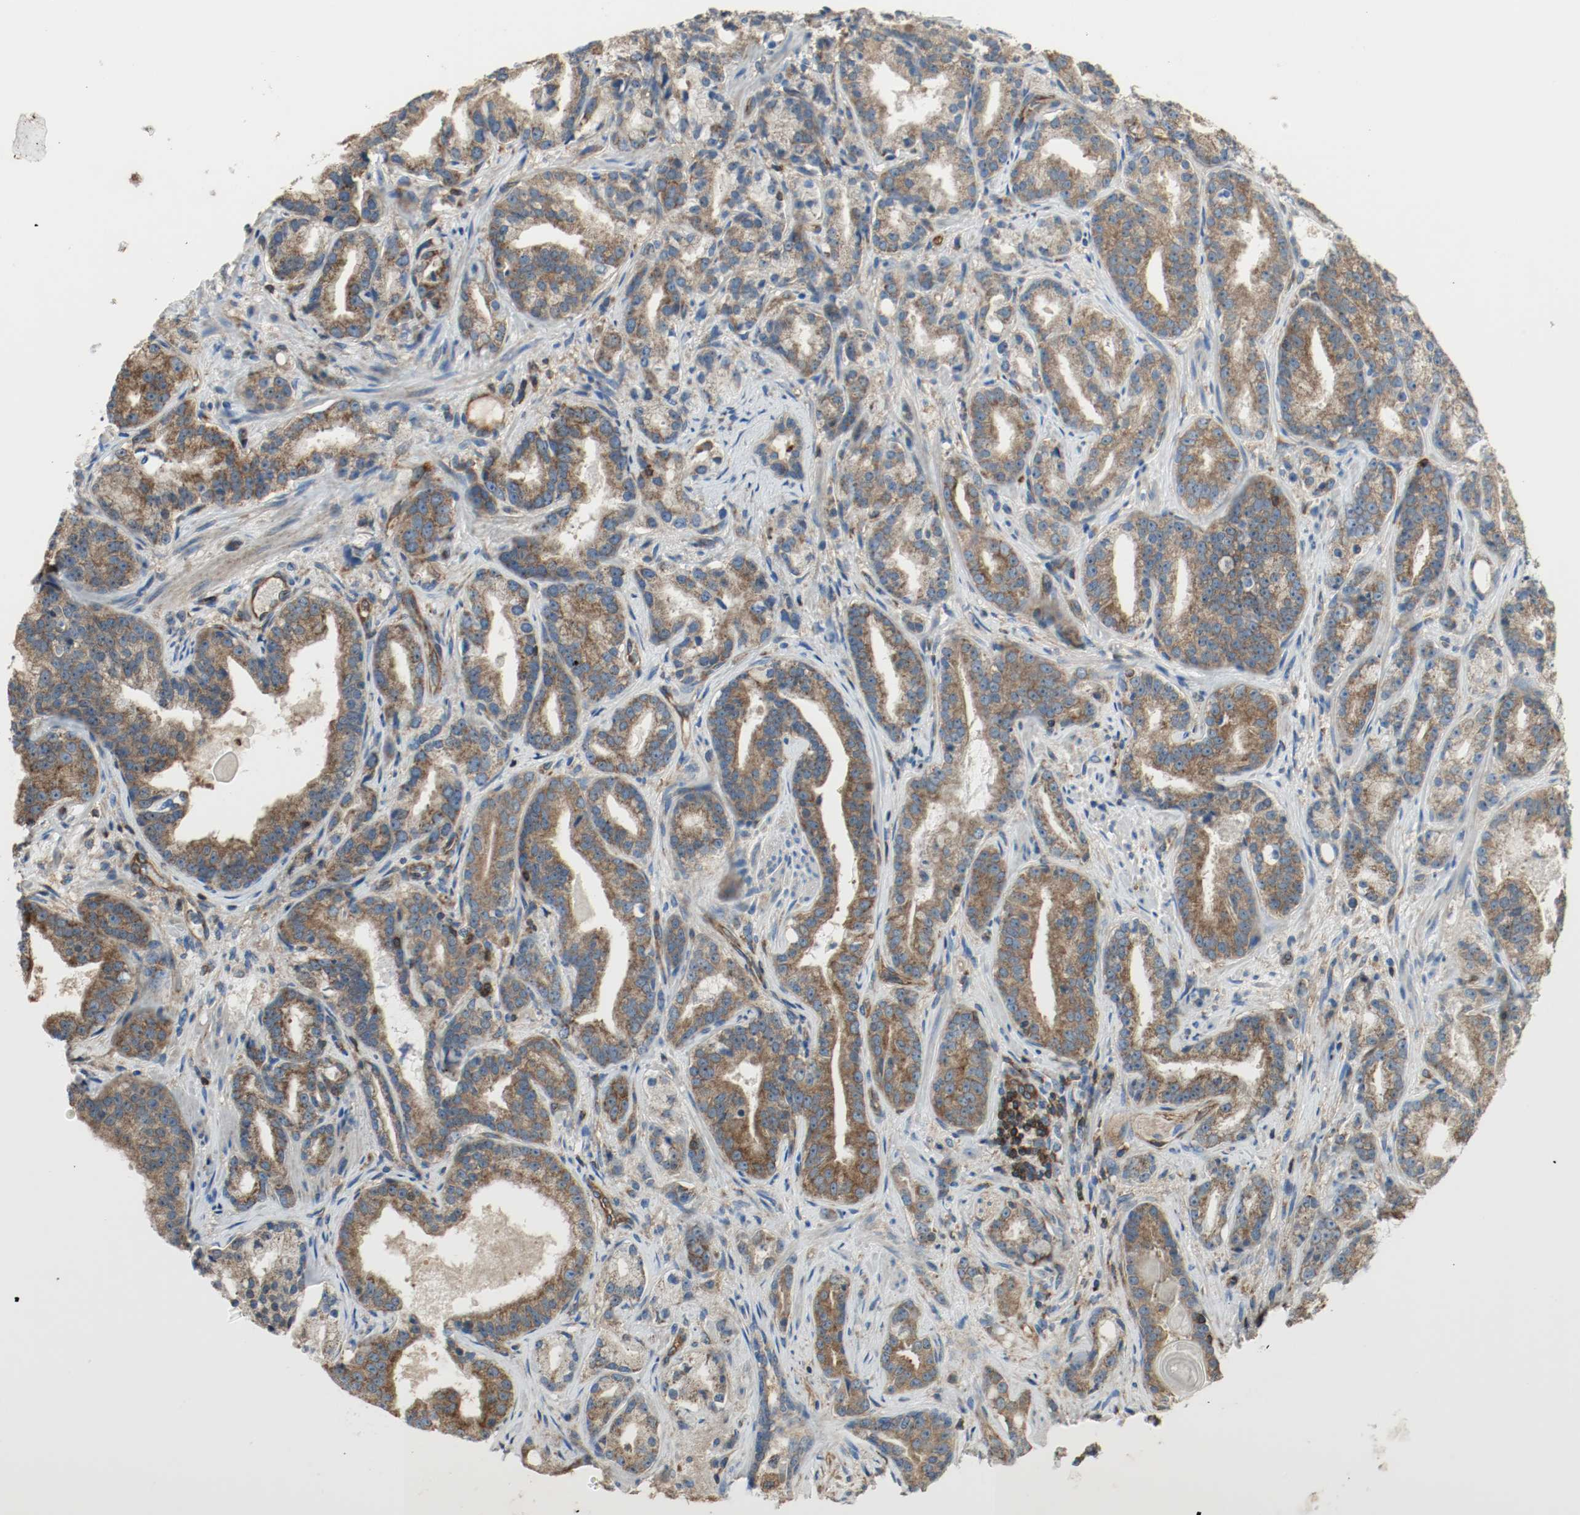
{"staining": {"intensity": "strong", "quantity": ">75%", "location": "cytoplasmic/membranous"}, "tissue": "prostate cancer", "cell_type": "Tumor cells", "image_type": "cancer", "snomed": [{"axis": "morphology", "description": "Adenocarcinoma, Low grade"}, {"axis": "topography", "description": "Prostate"}], "caption": "Immunohistochemical staining of prostate adenocarcinoma (low-grade) demonstrates high levels of strong cytoplasmic/membranous protein staining in about >75% of tumor cells.", "gene": "PLCG1", "patient": {"sex": "male", "age": 63}}